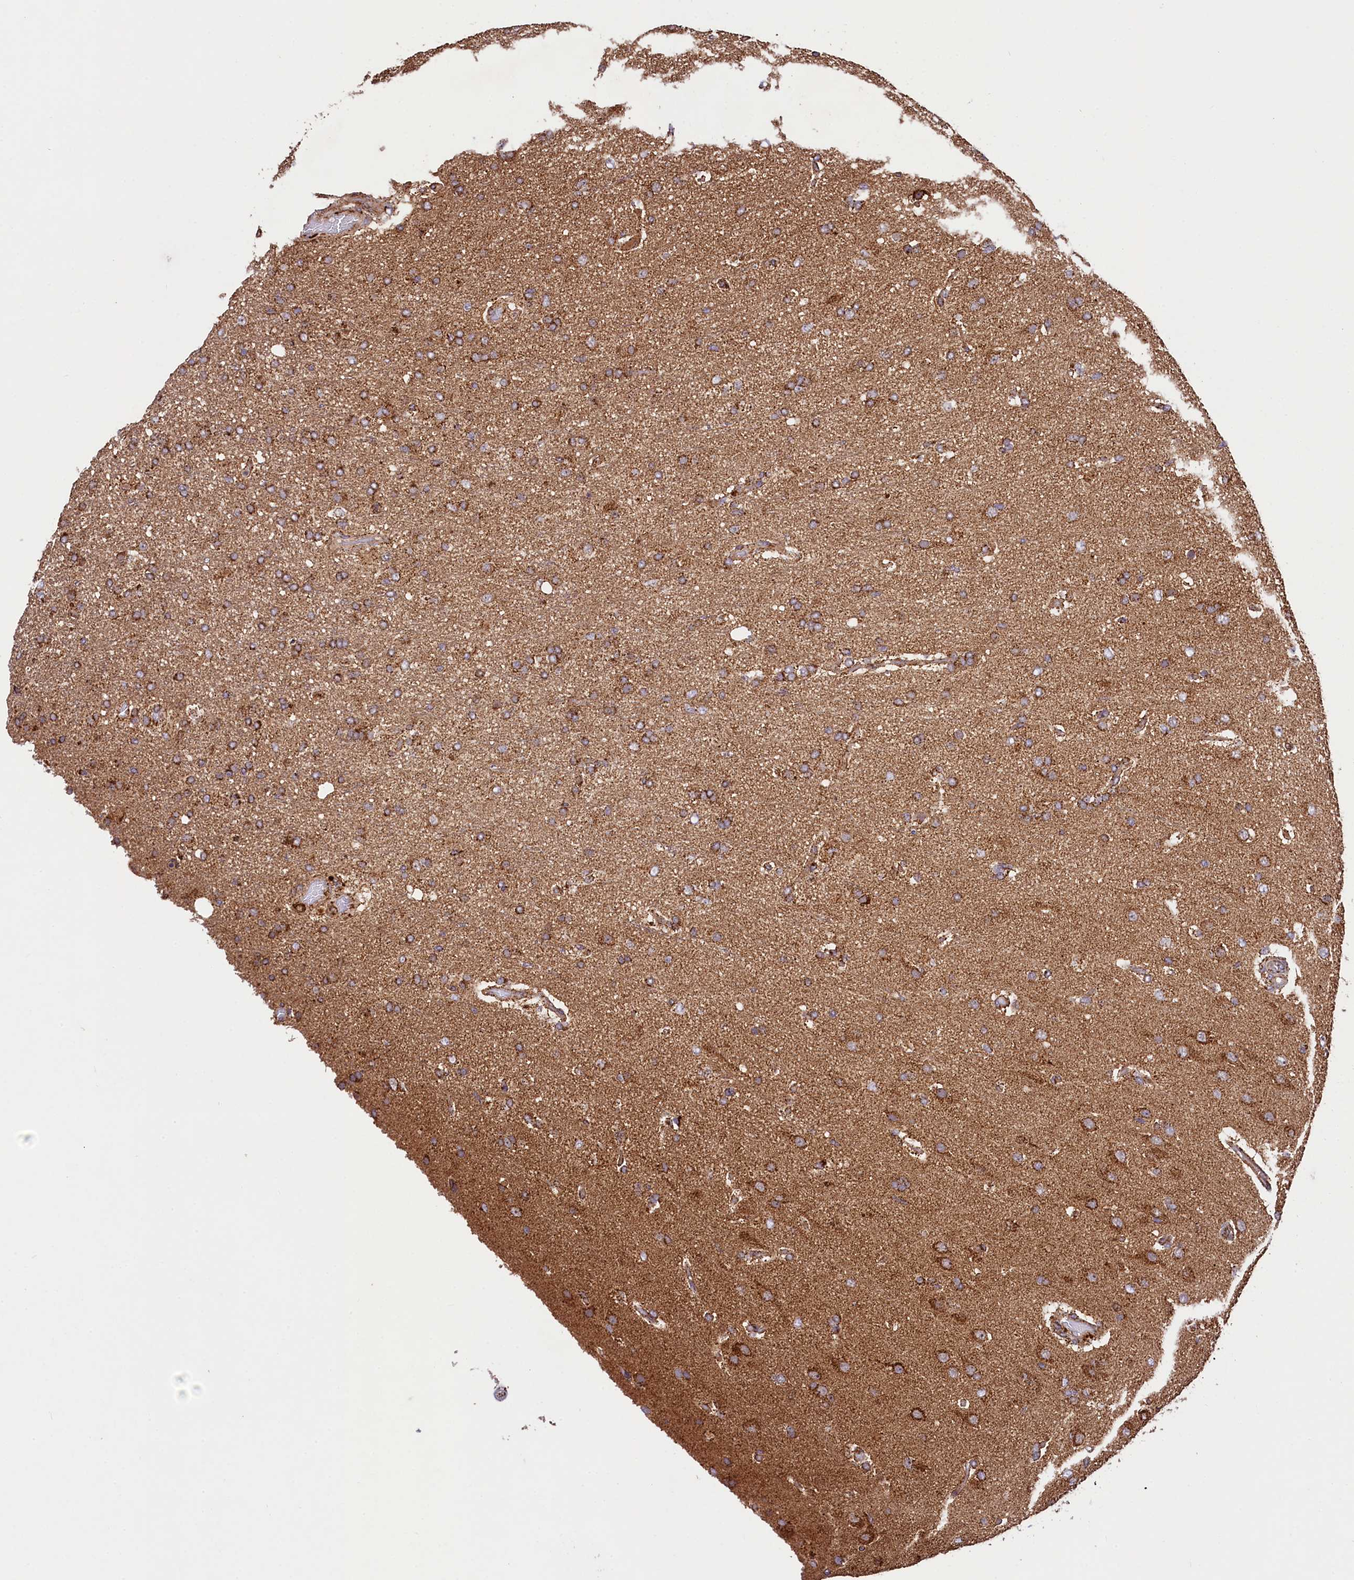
{"staining": {"intensity": "moderate", "quantity": ">75%", "location": "cytoplasmic/membranous"}, "tissue": "glioma", "cell_type": "Tumor cells", "image_type": "cancer", "snomed": [{"axis": "morphology", "description": "Glioma, malignant, High grade"}, {"axis": "topography", "description": "Brain"}], "caption": "Malignant glioma (high-grade) tissue shows moderate cytoplasmic/membranous positivity in approximately >75% of tumor cells", "gene": "CLYBL", "patient": {"sex": "female", "age": 74}}